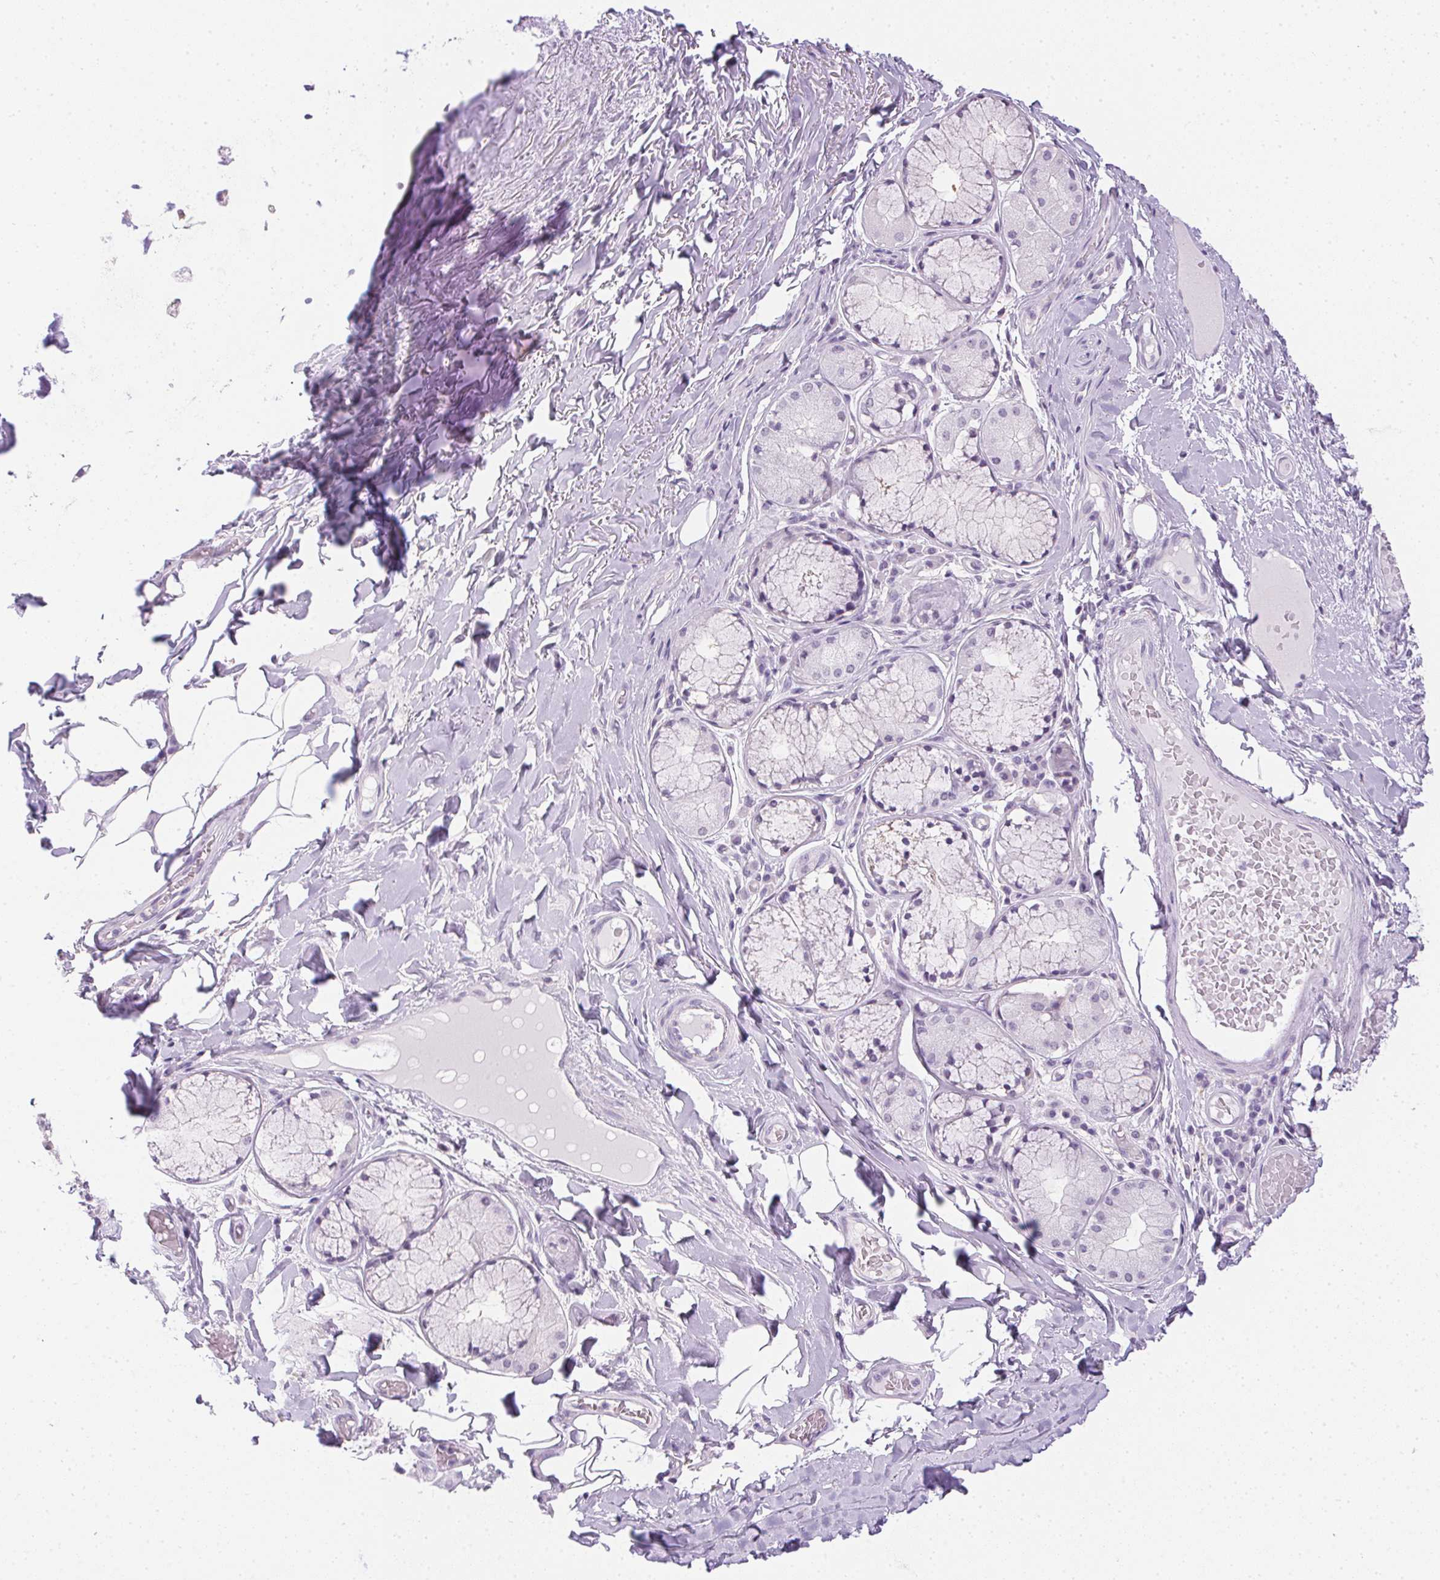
{"staining": {"intensity": "negative", "quantity": "none", "location": "none"}, "tissue": "adipose tissue", "cell_type": "Adipocytes", "image_type": "normal", "snomed": [{"axis": "morphology", "description": "Normal tissue, NOS"}, {"axis": "topography", "description": "Cartilage tissue"}, {"axis": "topography", "description": "Bronchus"}], "caption": "The micrograph exhibits no significant positivity in adipocytes of adipose tissue.", "gene": "PRL", "patient": {"sex": "male", "age": 64}}